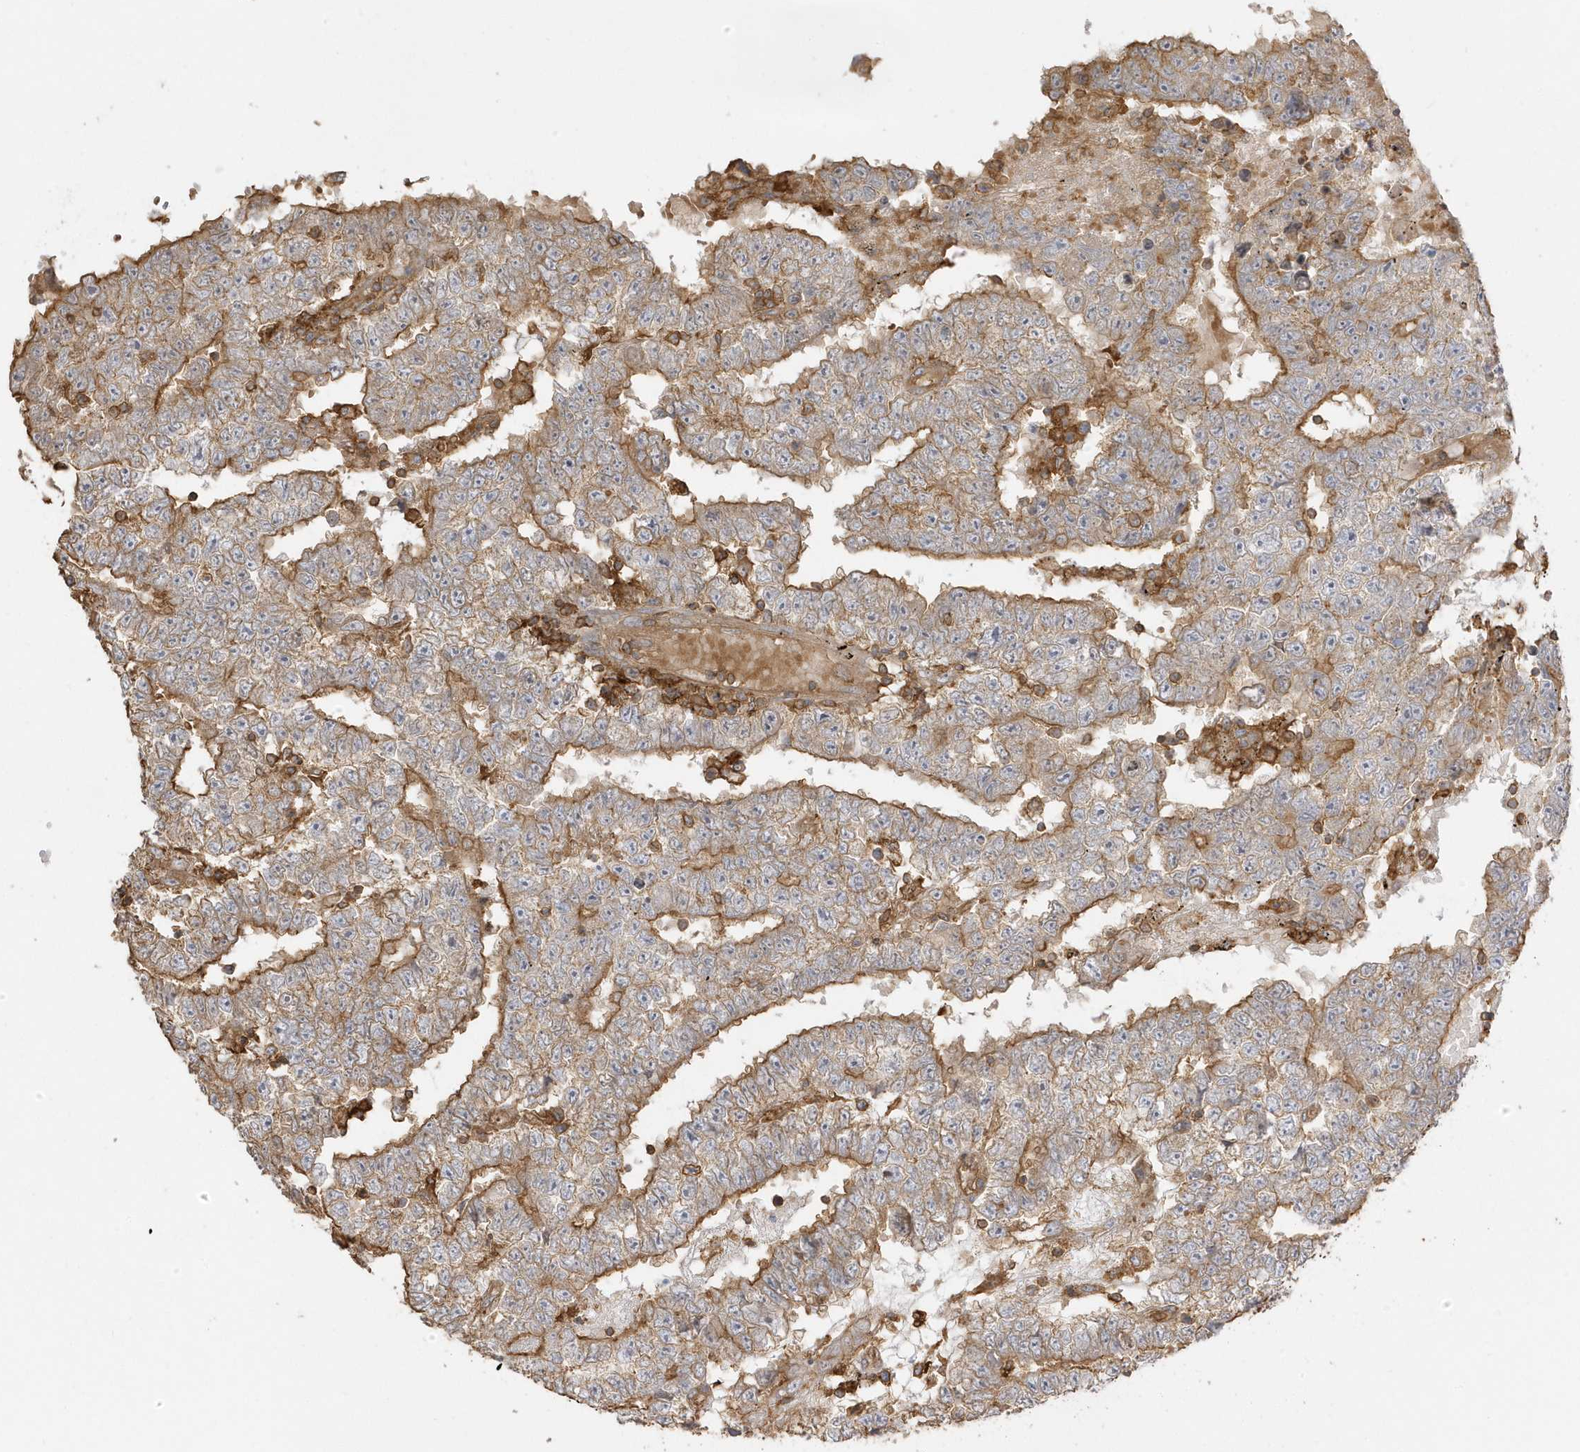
{"staining": {"intensity": "strong", "quantity": "25%-75%", "location": "cytoplasmic/membranous"}, "tissue": "testis cancer", "cell_type": "Tumor cells", "image_type": "cancer", "snomed": [{"axis": "morphology", "description": "Carcinoma, Embryonal, NOS"}, {"axis": "topography", "description": "Testis"}], "caption": "Human testis cancer (embryonal carcinoma) stained with a protein marker reveals strong staining in tumor cells.", "gene": "ZBTB8A", "patient": {"sex": "male", "age": 25}}